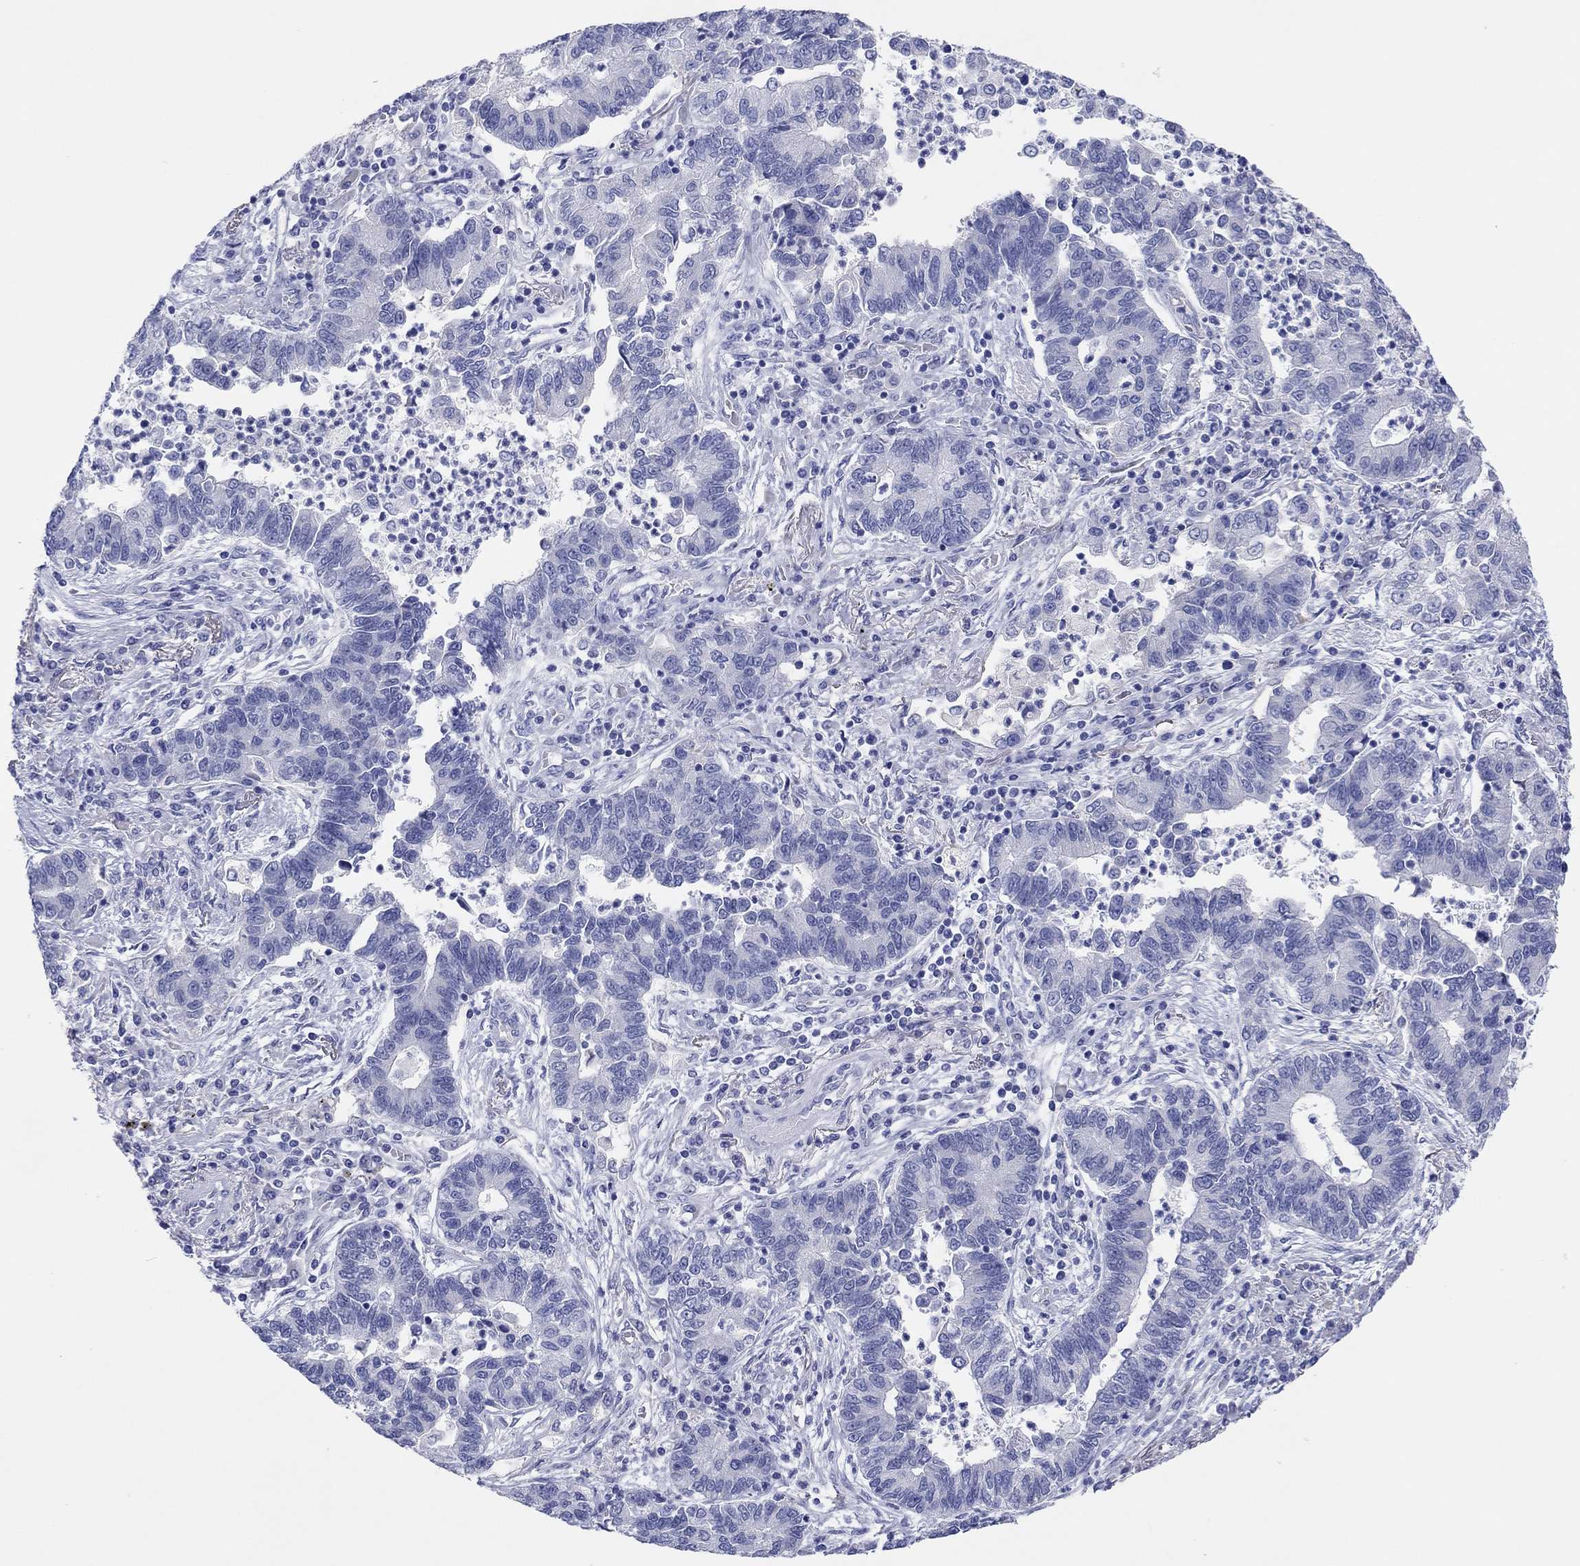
{"staining": {"intensity": "negative", "quantity": "none", "location": "none"}, "tissue": "lung cancer", "cell_type": "Tumor cells", "image_type": "cancer", "snomed": [{"axis": "morphology", "description": "Adenocarcinoma, NOS"}, {"axis": "topography", "description": "Lung"}], "caption": "Human lung cancer (adenocarcinoma) stained for a protein using IHC demonstrates no expression in tumor cells.", "gene": "ERICH3", "patient": {"sex": "female", "age": 57}}